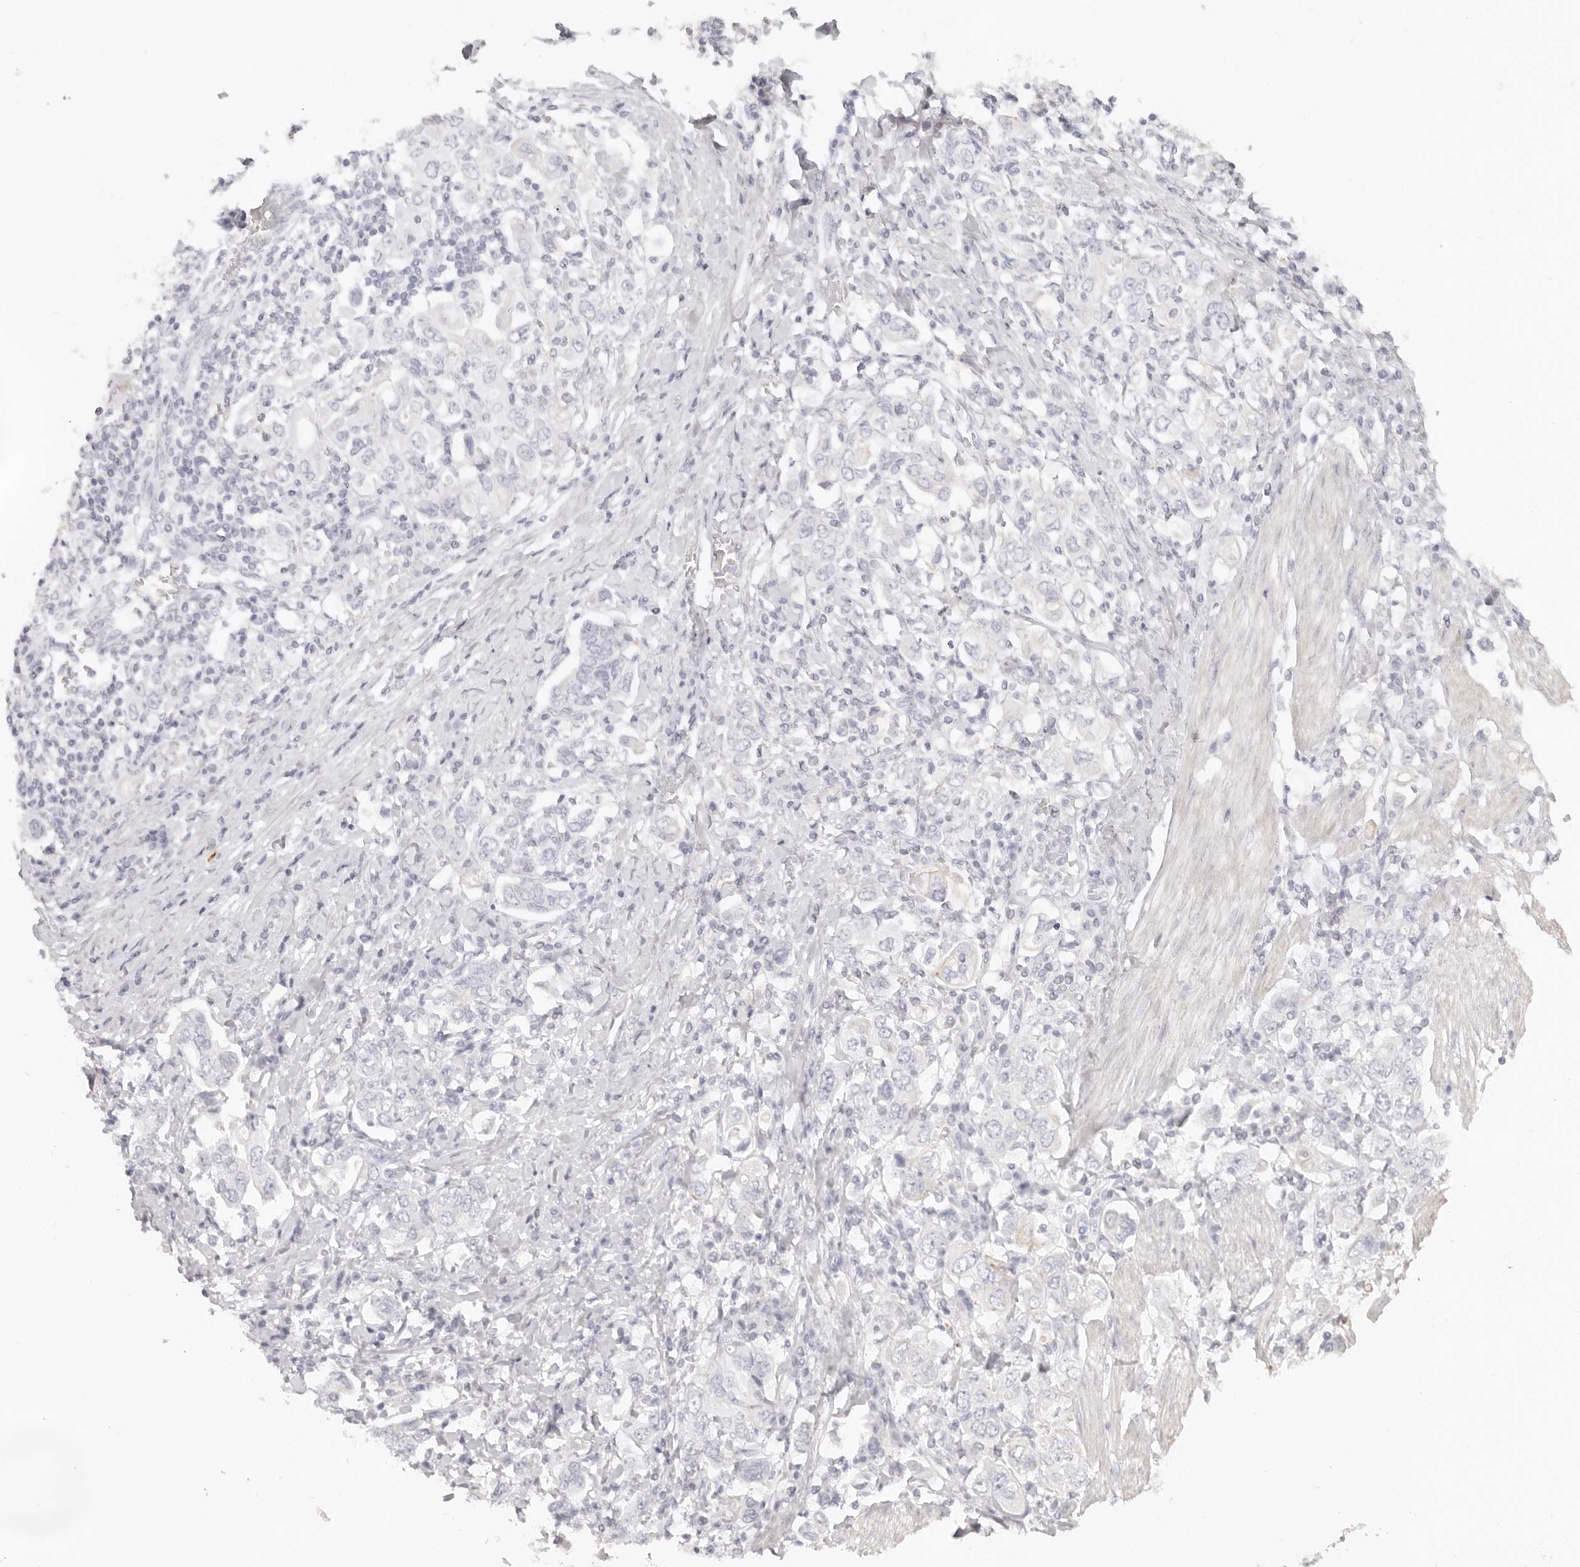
{"staining": {"intensity": "negative", "quantity": "none", "location": "none"}, "tissue": "stomach cancer", "cell_type": "Tumor cells", "image_type": "cancer", "snomed": [{"axis": "morphology", "description": "Adenocarcinoma, NOS"}, {"axis": "topography", "description": "Stomach, upper"}], "caption": "A high-resolution photomicrograph shows IHC staining of adenocarcinoma (stomach), which demonstrates no significant staining in tumor cells.", "gene": "RXFP1", "patient": {"sex": "male", "age": 62}}